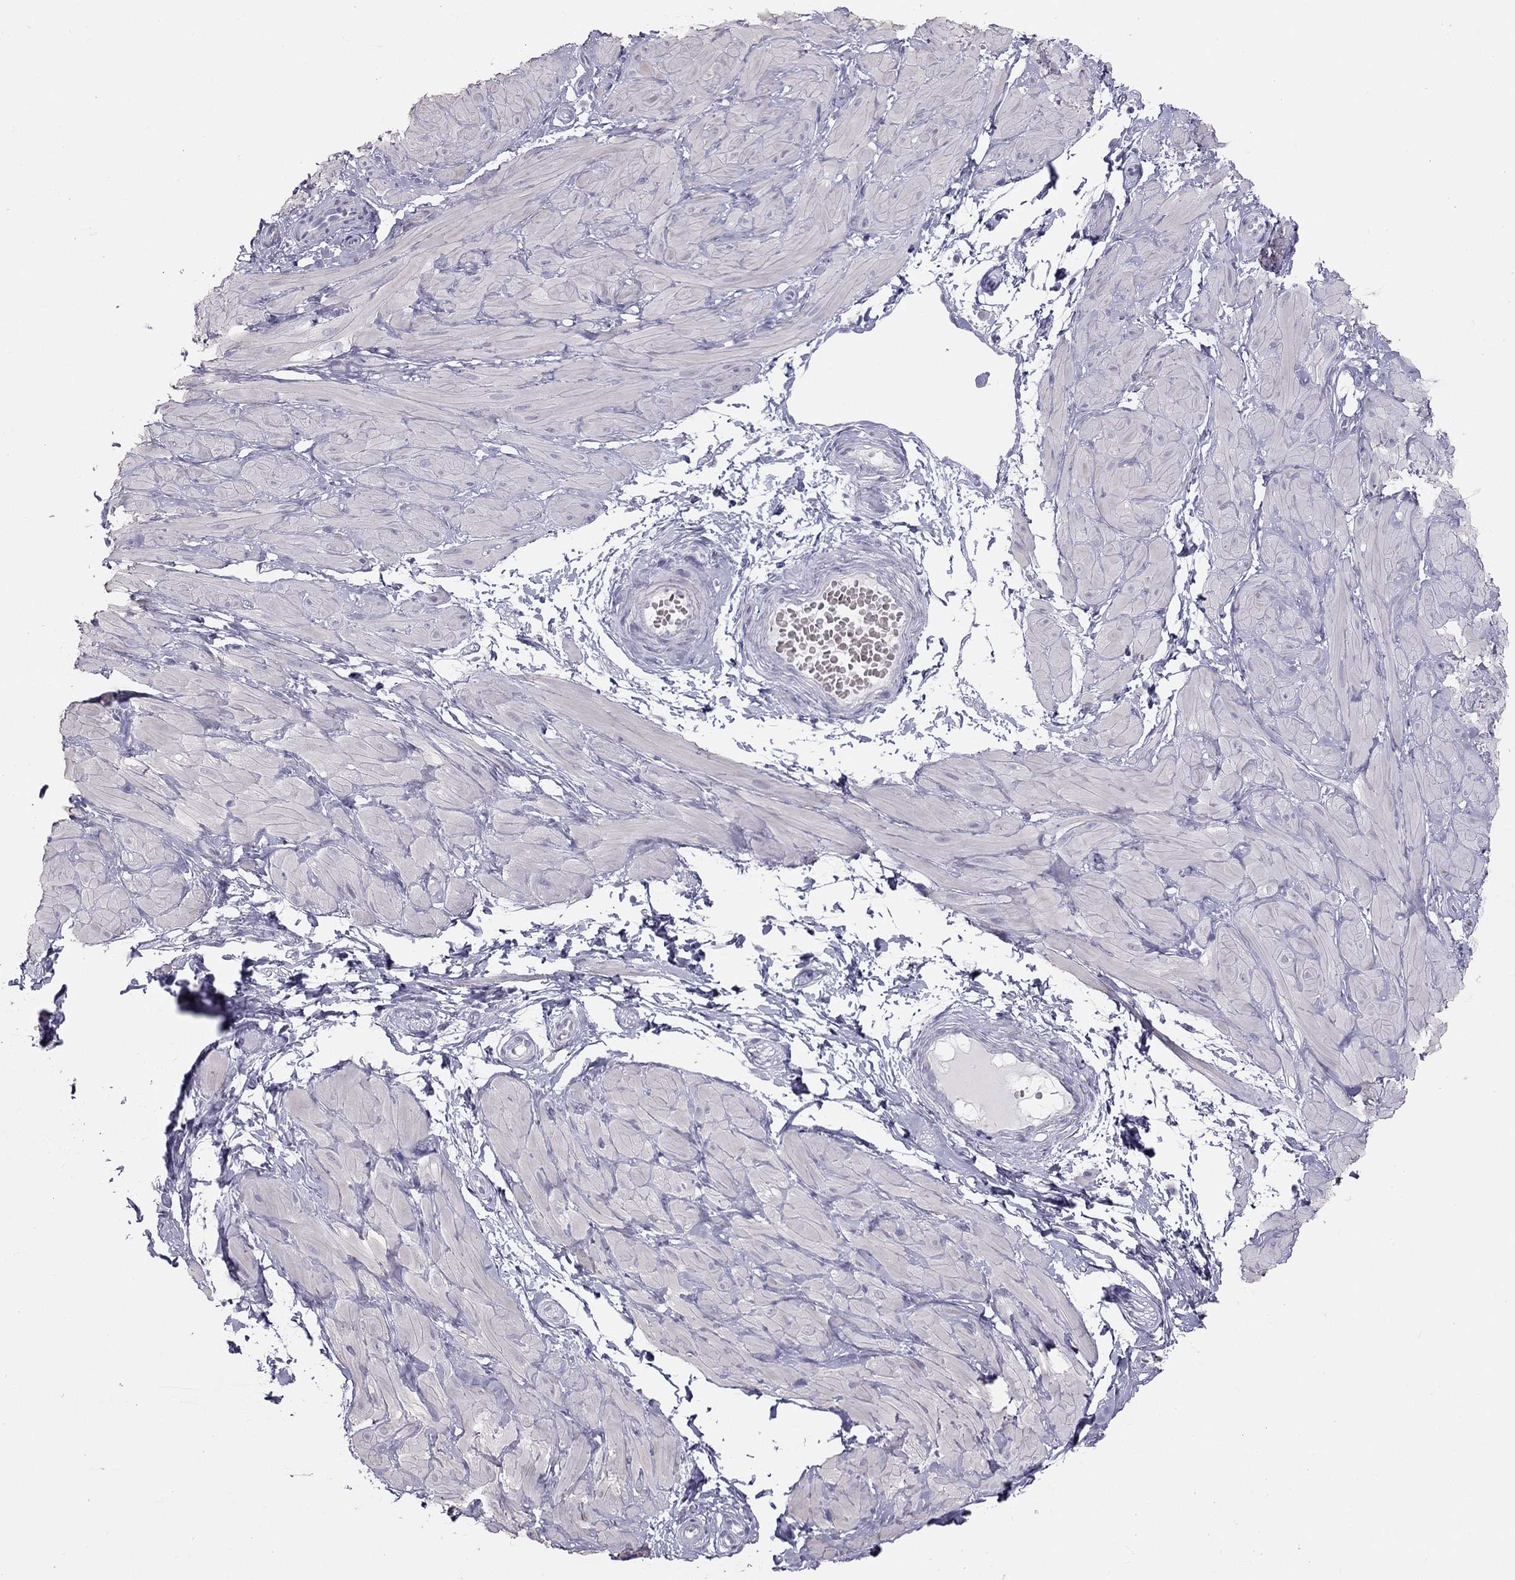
{"staining": {"intensity": "negative", "quantity": "none", "location": "none"}, "tissue": "adipose tissue", "cell_type": "Adipocytes", "image_type": "normal", "snomed": [{"axis": "morphology", "description": "Normal tissue, NOS"}, {"axis": "topography", "description": "Smooth muscle"}, {"axis": "topography", "description": "Peripheral nerve tissue"}], "caption": "Immunohistochemistry (IHC) of unremarkable human adipose tissue reveals no staining in adipocytes.", "gene": "SPATA12", "patient": {"sex": "male", "age": 22}}